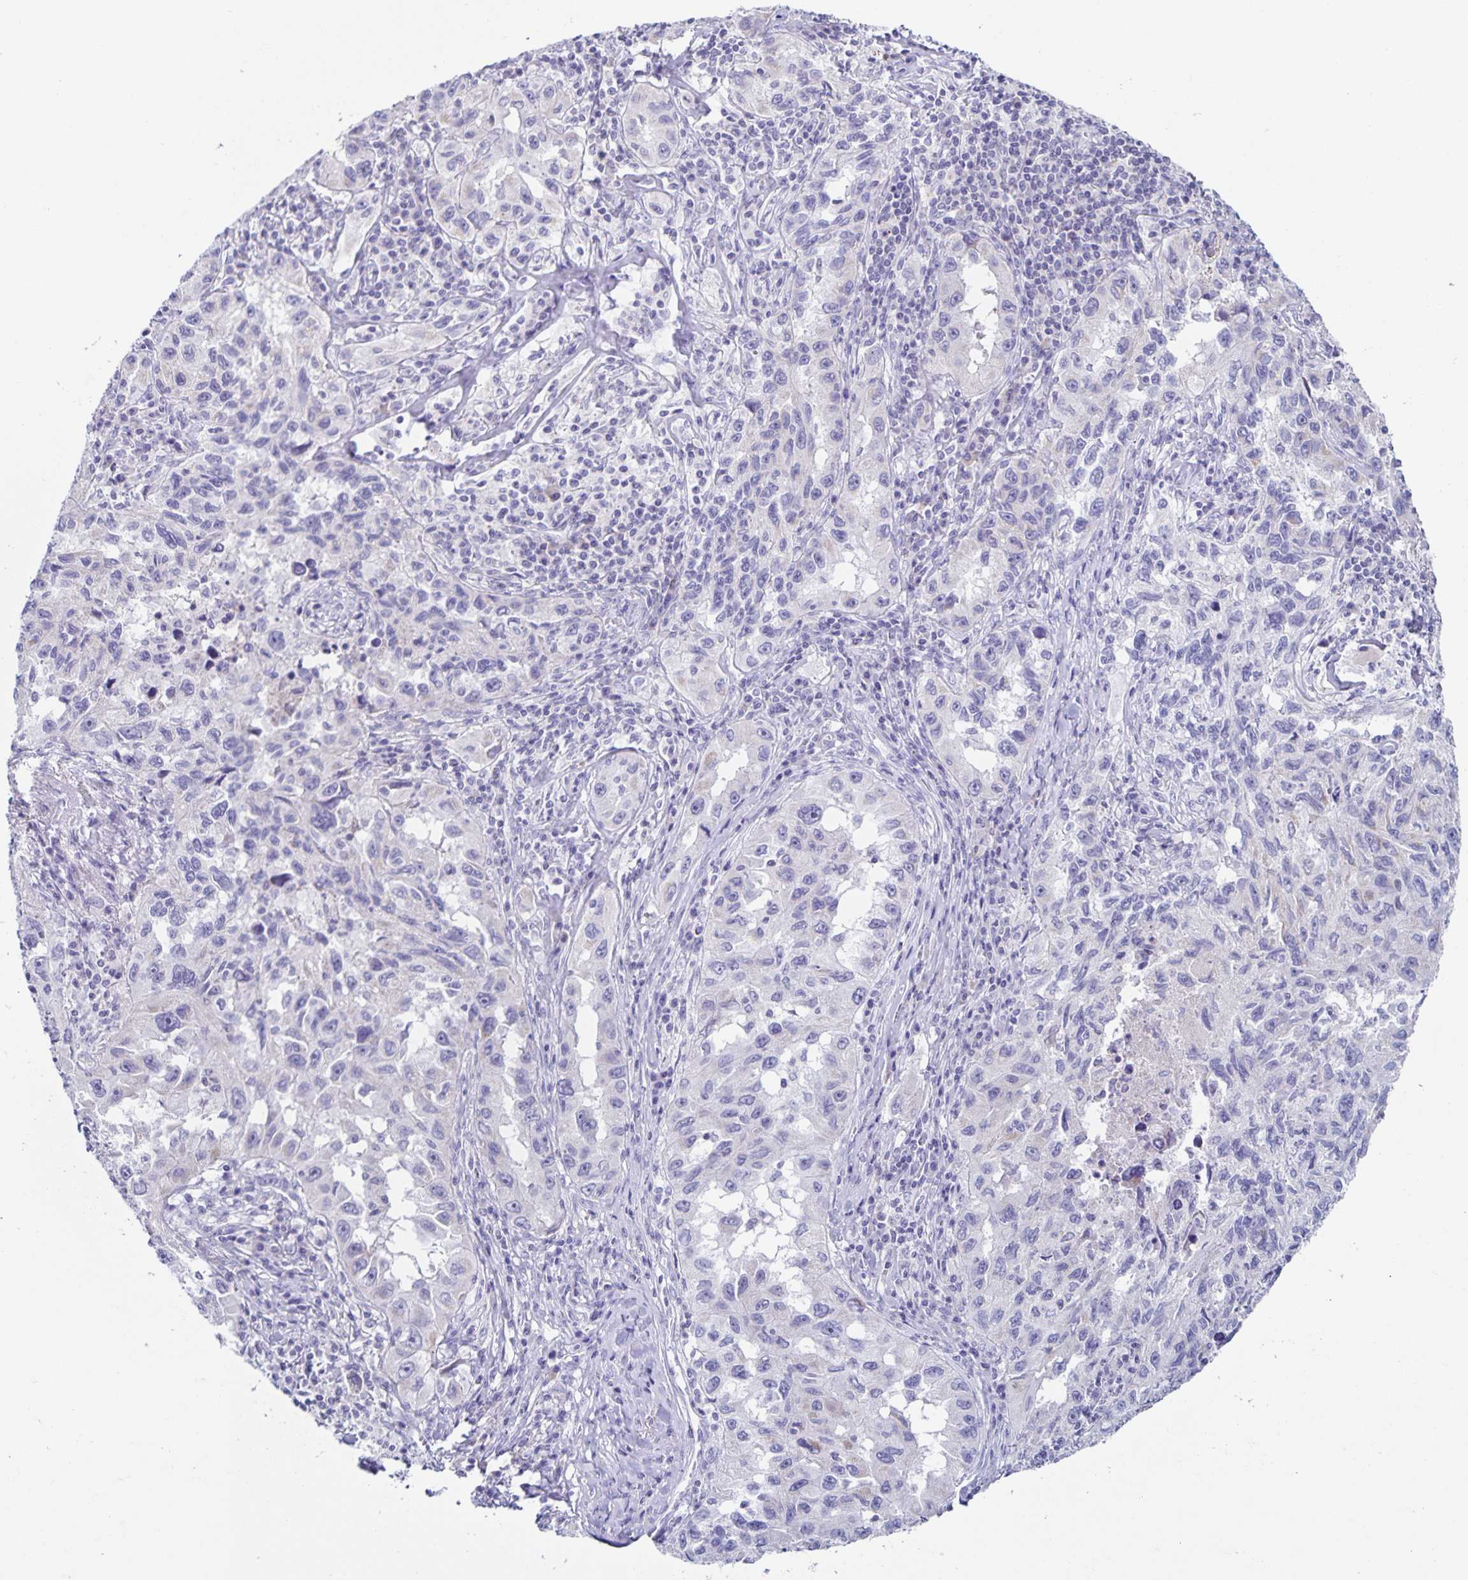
{"staining": {"intensity": "negative", "quantity": "none", "location": "none"}, "tissue": "lung cancer", "cell_type": "Tumor cells", "image_type": "cancer", "snomed": [{"axis": "morphology", "description": "Adenocarcinoma, NOS"}, {"axis": "topography", "description": "Lung"}], "caption": "Tumor cells show no significant expression in lung cancer.", "gene": "RPL36A", "patient": {"sex": "female", "age": 73}}